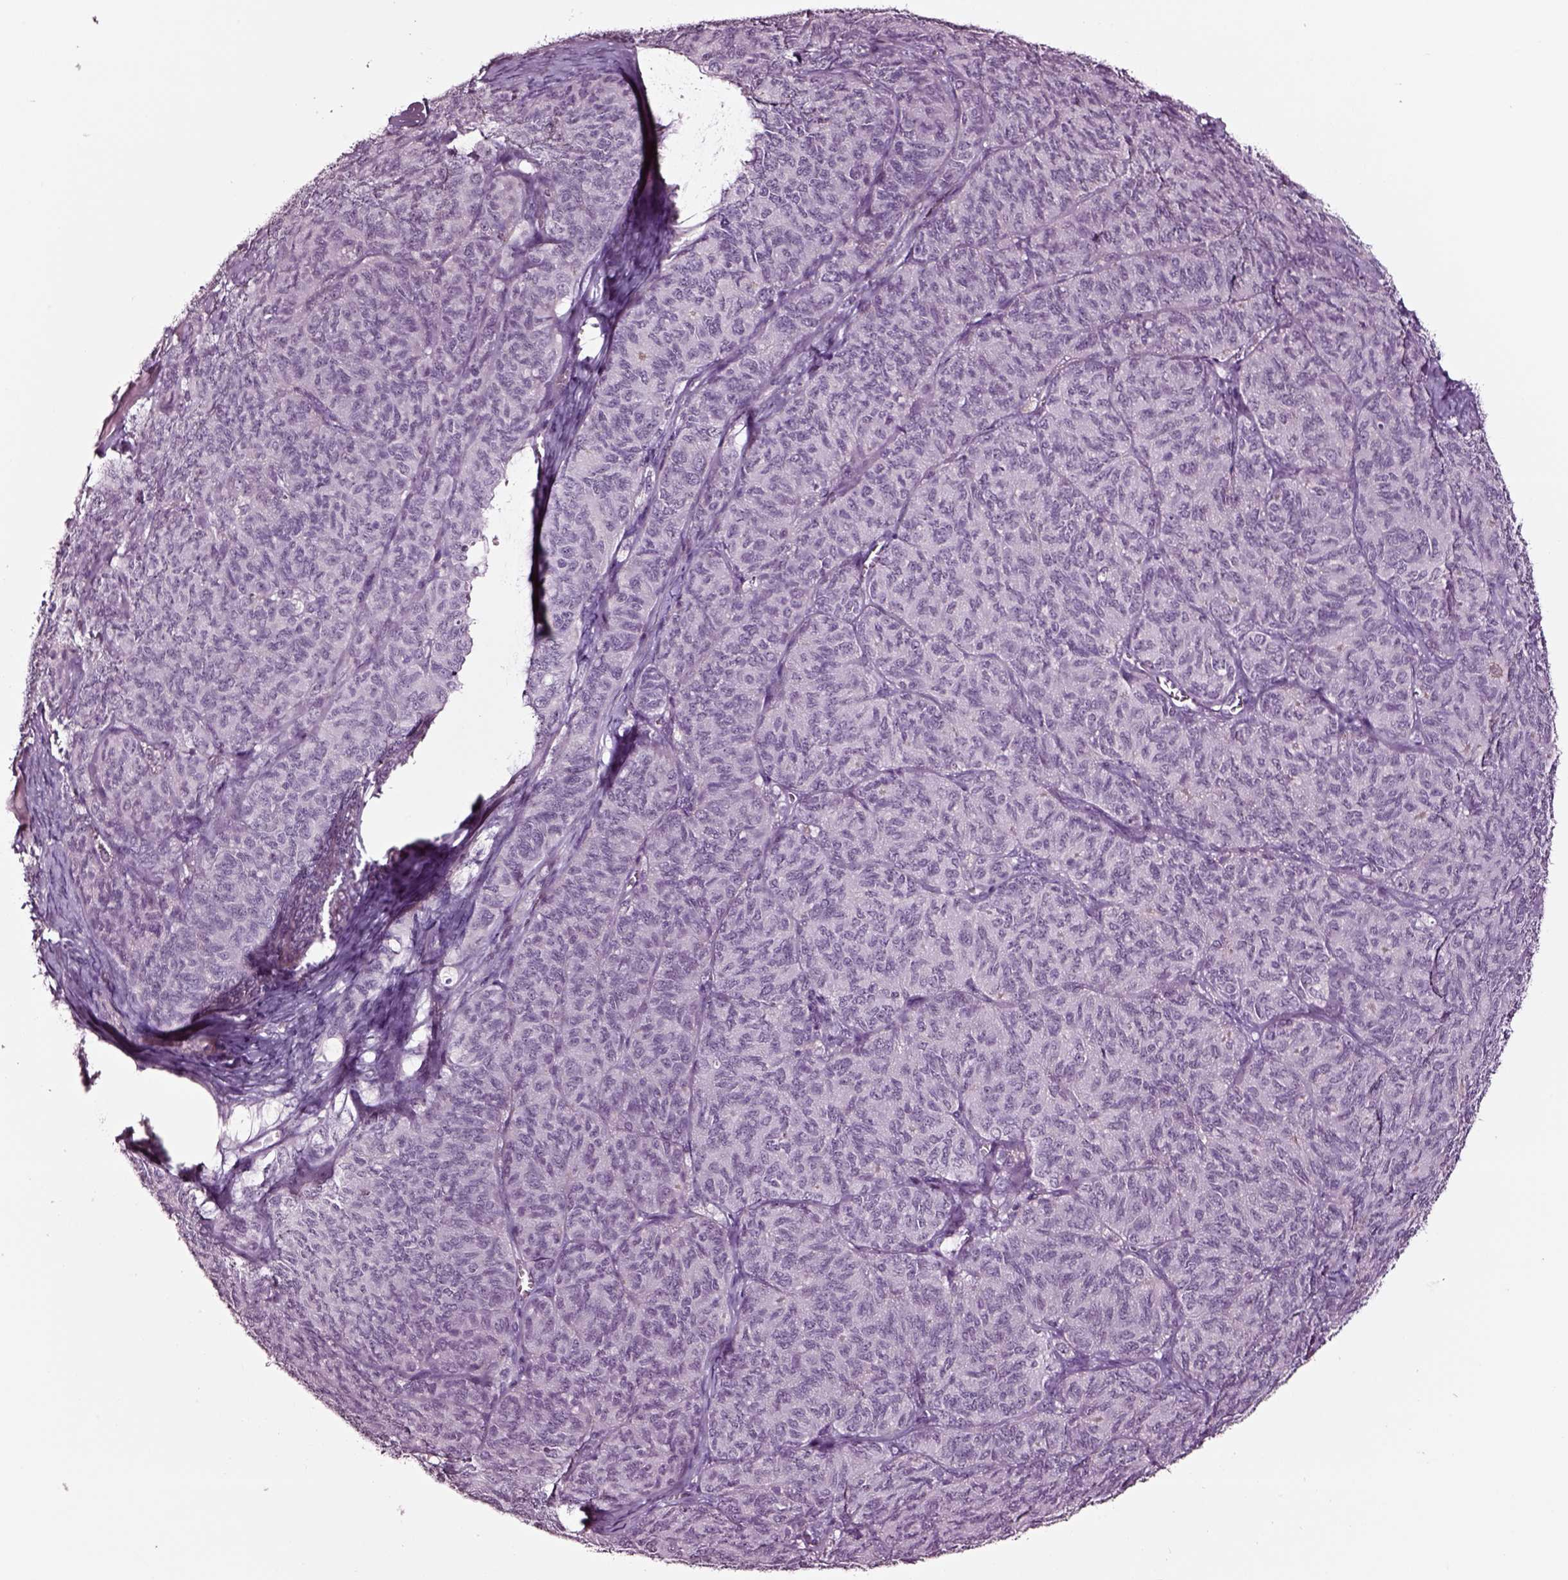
{"staining": {"intensity": "negative", "quantity": "none", "location": "none"}, "tissue": "ovarian cancer", "cell_type": "Tumor cells", "image_type": "cancer", "snomed": [{"axis": "morphology", "description": "Carcinoma, endometroid"}, {"axis": "topography", "description": "Ovary"}], "caption": "Photomicrograph shows no protein expression in tumor cells of ovarian endometroid carcinoma tissue.", "gene": "SOX10", "patient": {"sex": "female", "age": 80}}